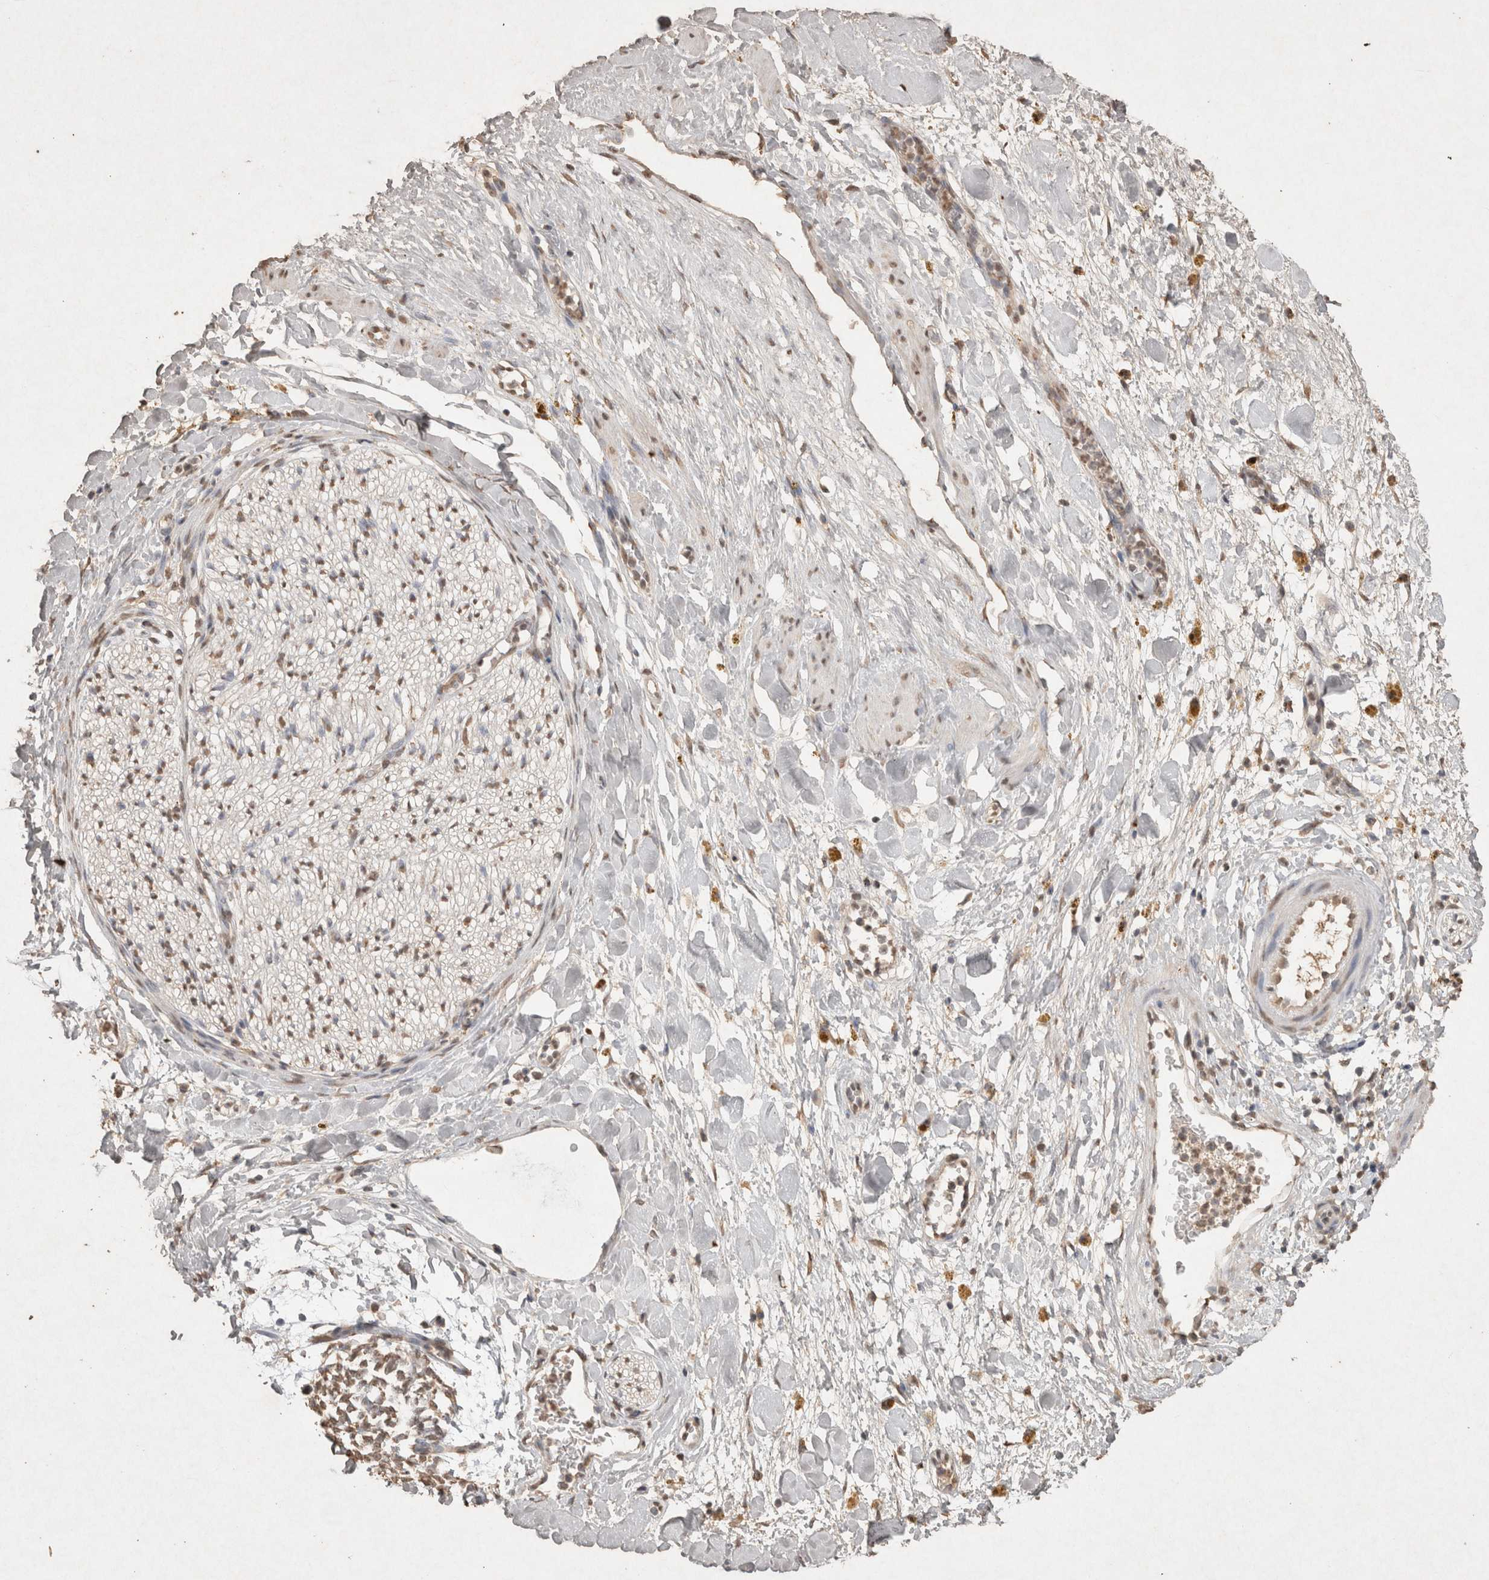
{"staining": {"intensity": "moderate", "quantity": ">75%", "location": "cytoplasmic/membranous,nuclear"}, "tissue": "adipose tissue", "cell_type": "Adipocytes", "image_type": "normal", "snomed": [{"axis": "morphology", "description": "Normal tissue, NOS"}, {"axis": "topography", "description": "Kidney"}, {"axis": "topography", "description": "Peripheral nerve tissue"}], "caption": "Immunohistochemical staining of benign human adipose tissue displays medium levels of moderate cytoplasmic/membranous,nuclear positivity in about >75% of adipocytes.", "gene": "MLX", "patient": {"sex": "male", "age": 7}}